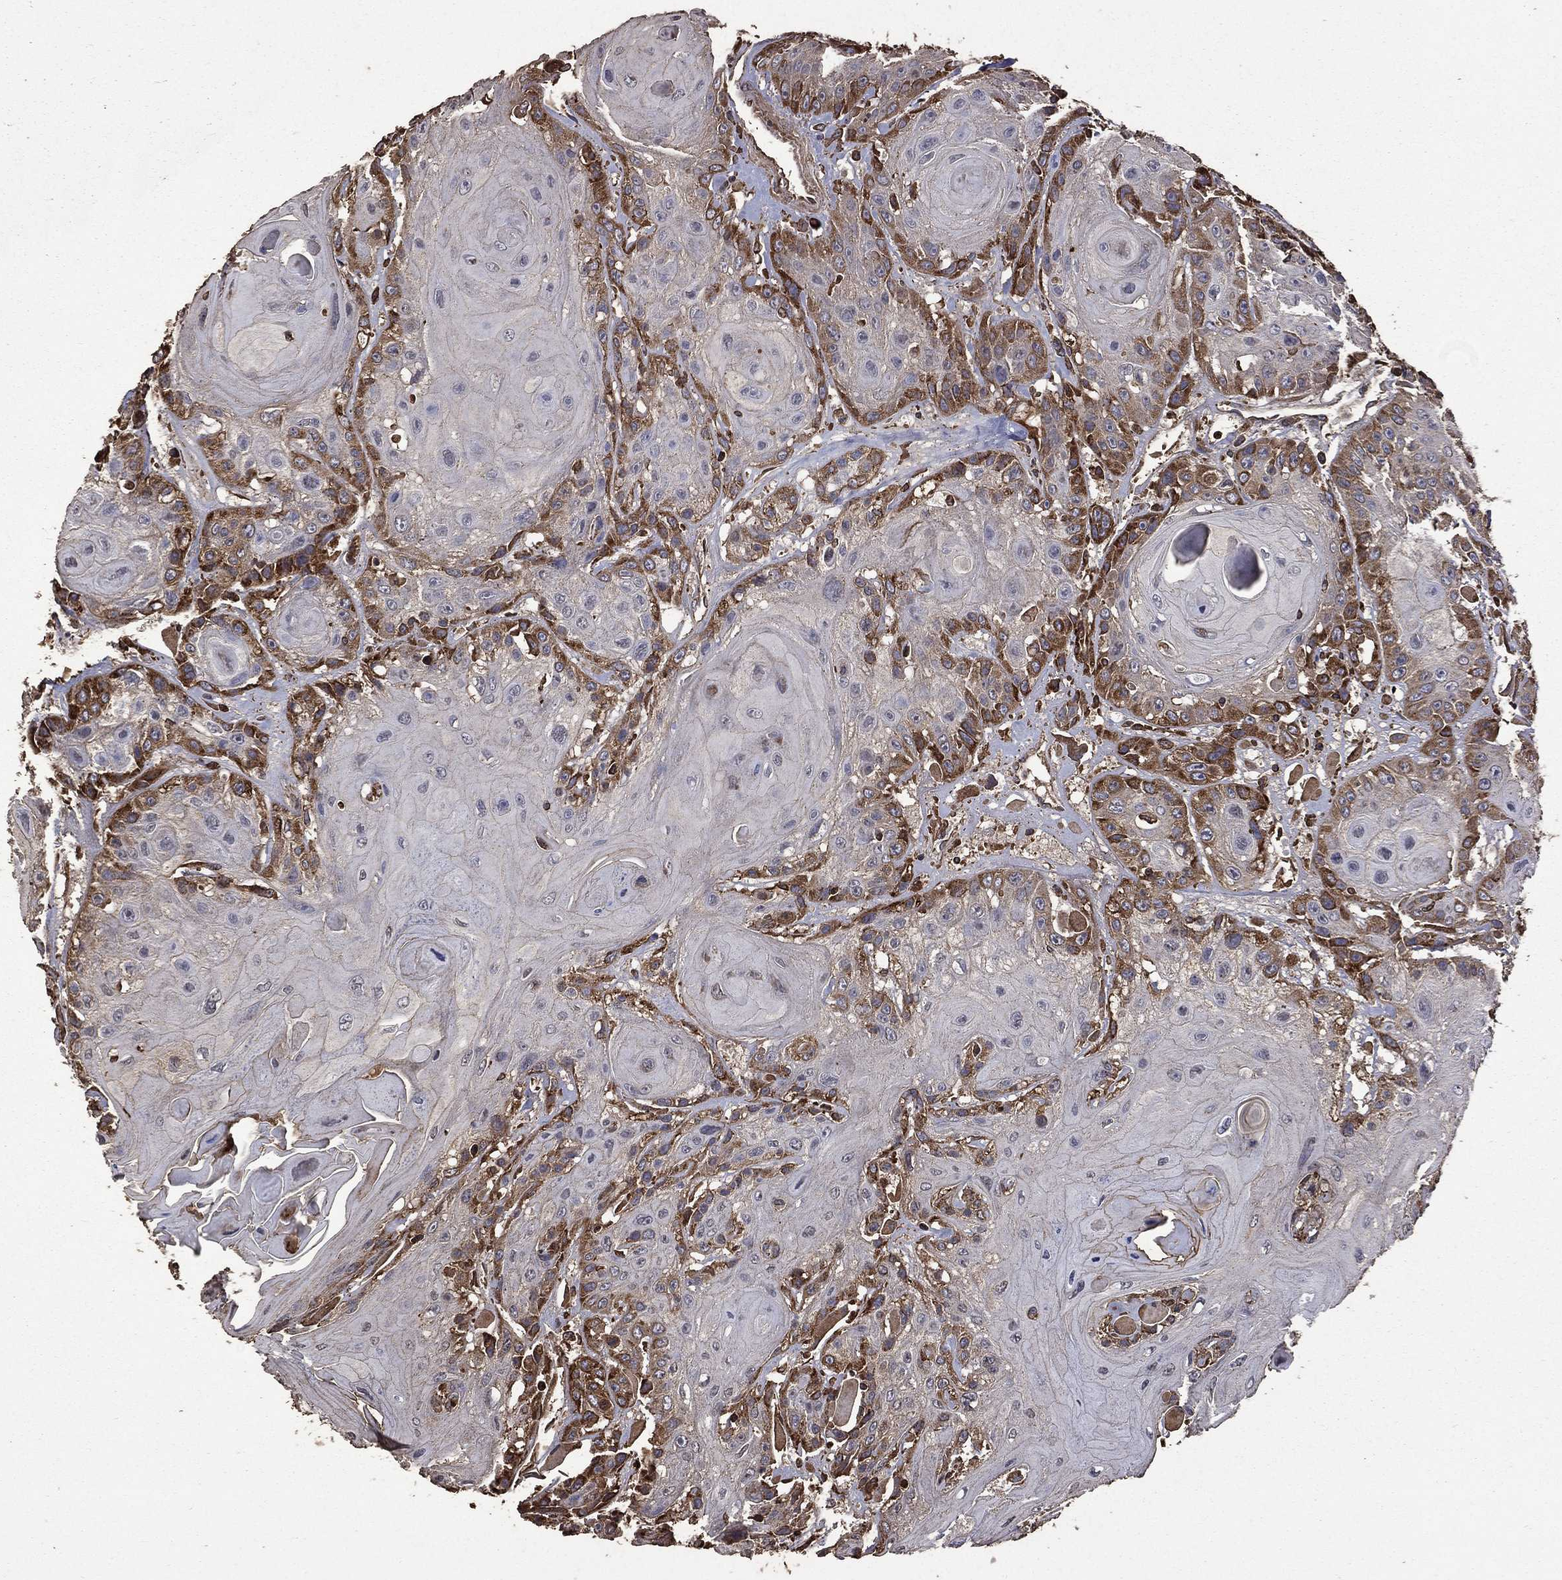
{"staining": {"intensity": "strong", "quantity": "<25%", "location": "cytoplasmic/membranous"}, "tissue": "head and neck cancer", "cell_type": "Tumor cells", "image_type": "cancer", "snomed": [{"axis": "morphology", "description": "Squamous cell carcinoma, NOS"}, {"axis": "topography", "description": "Head-Neck"}], "caption": "This image exhibits immunohistochemistry staining of human squamous cell carcinoma (head and neck), with medium strong cytoplasmic/membranous staining in approximately <25% of tumor cells.", "gene": "METTL27", "patient": {"sex": "female", "age": 59}}